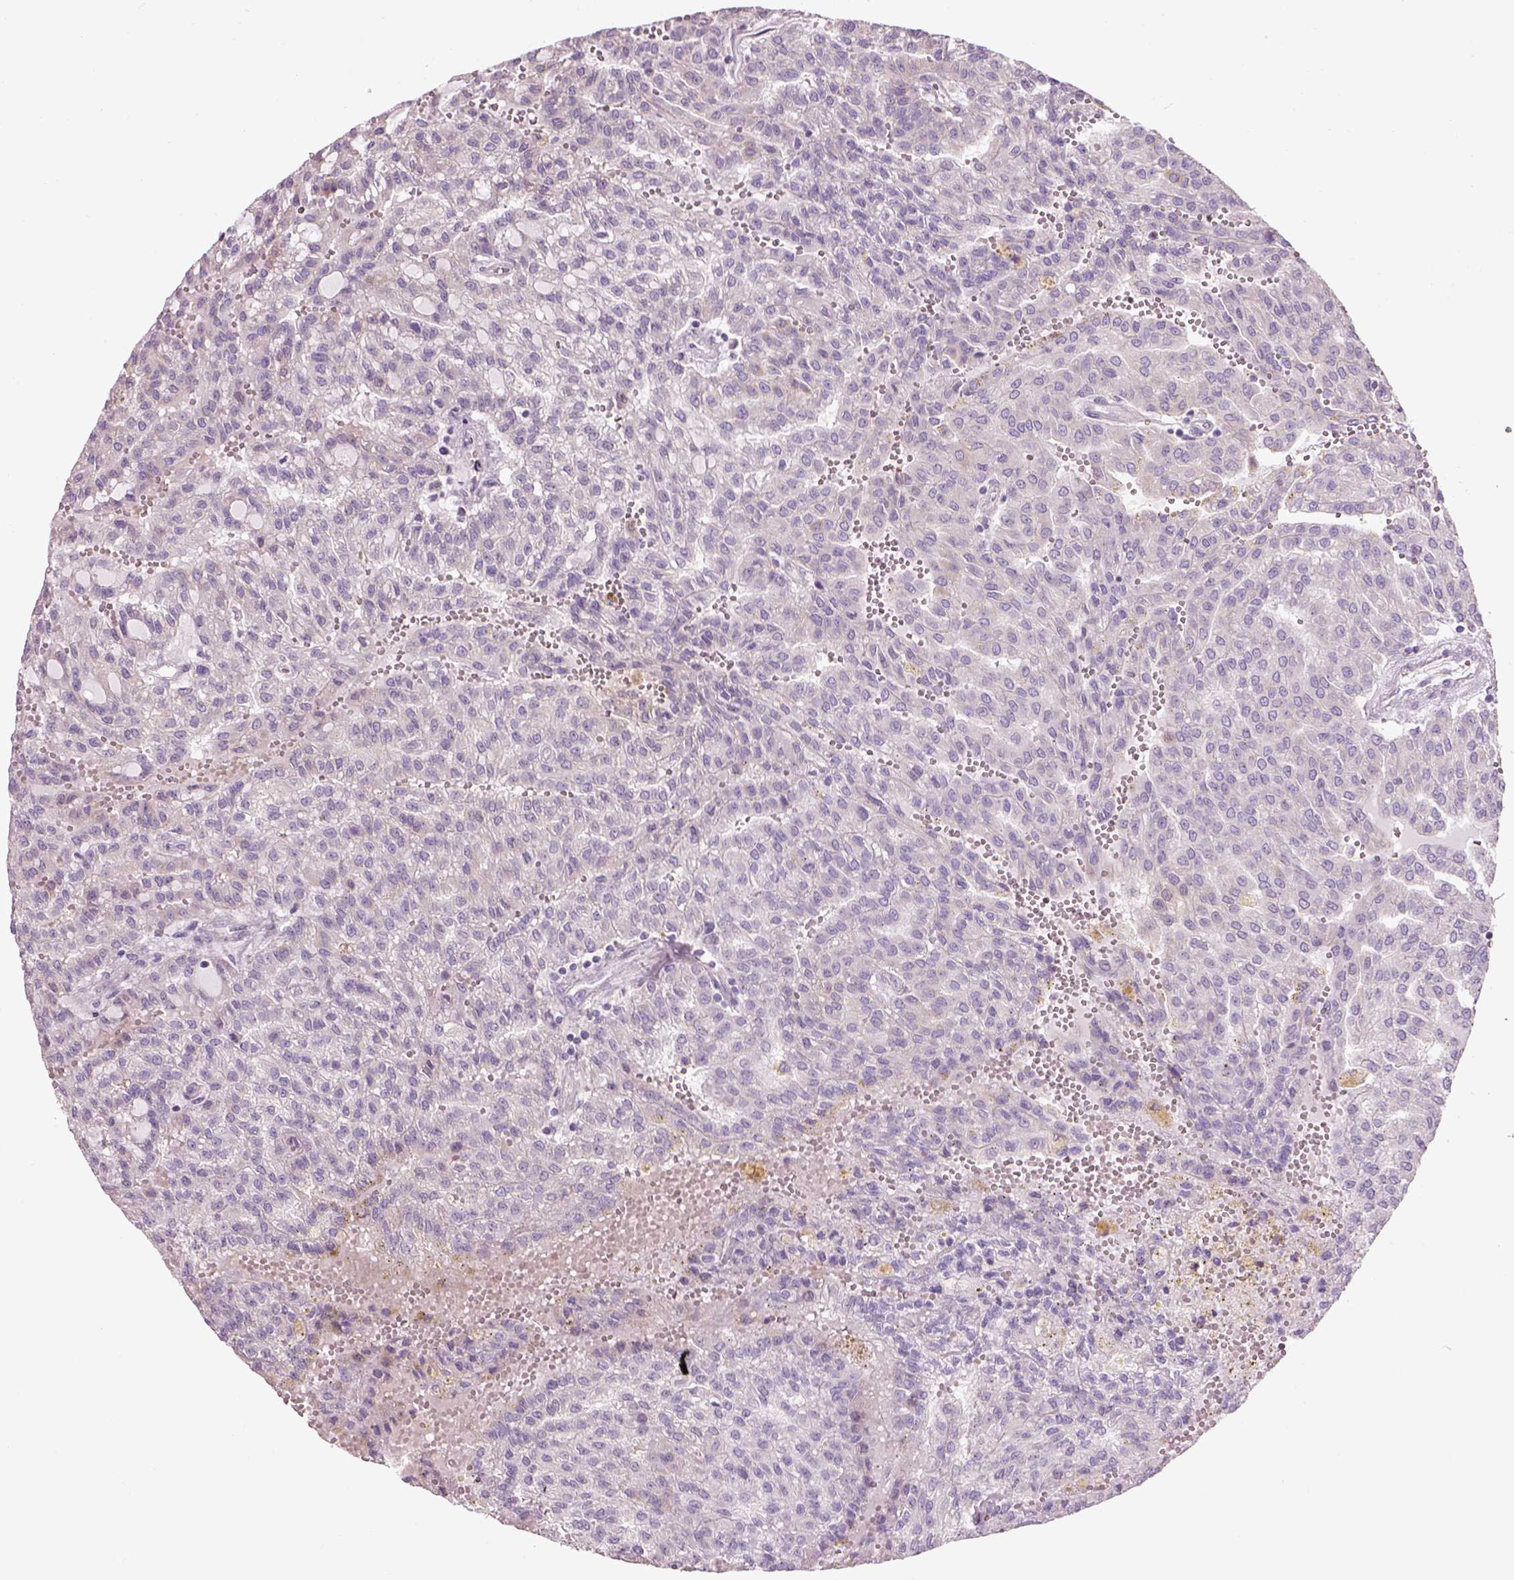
{"staining": {"intensity": "negative", "quantity": "none", "location": "none"}, "tissue": "renal cancer", "cell_type": "Tumor cells", "image_type": "cancer", "snomed": [{"axis": "morphology", "description": "Adenocarcinoma, NOS"}, {"axis": "topography", "description": "Kidney"}], "caption": "This photomicrograph is of renal adenocarcinoma stained with immunohistochemistry (IHC) to label a protein in brown with the nuclei are counter-stained blue. There is no staining in tumor cells.", "gene": "IFT52", "patient": {"sex": "male", "age": 63}}